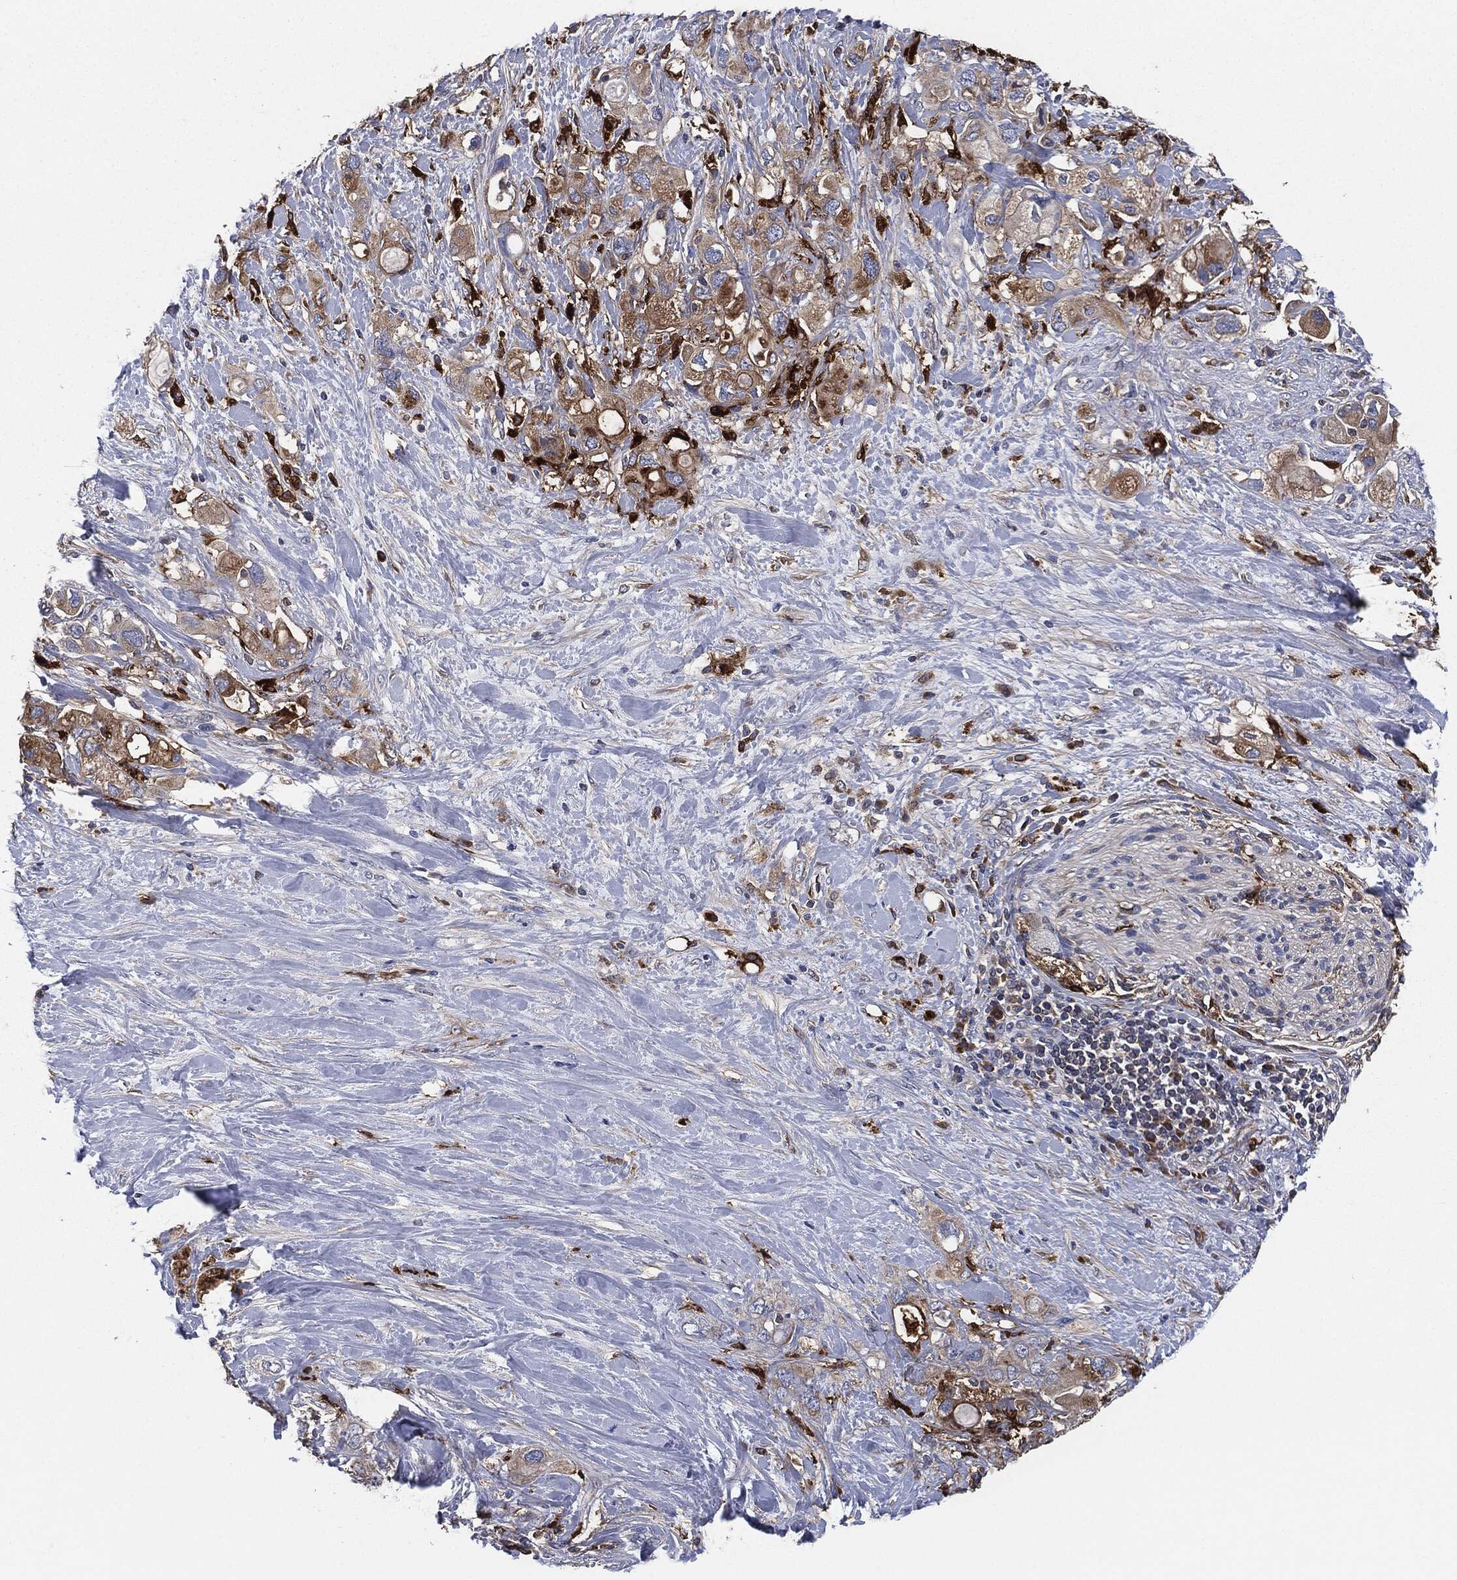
{"staining": {"intensity": "moderate", "quantity": "<25%", "location": "cytoplasmic/membranous"}, "tissue": "pancreatic cancer", "cell_type": "Tumor cells", "image_type": "cancer", "snomed": [{"axis": "morphology", "description": "Adenocarcinoma, NOS"}, {"axis": "topography", "description": "Pancreas"}], "caption": "Protein expression analysis of human pancreatic cancer reveals moderate cytoplasmic/membranous staining in approximately <25% of tumor cells.", "gene": "TMEM11", "patient": {"sex": "female", "age": 56}}